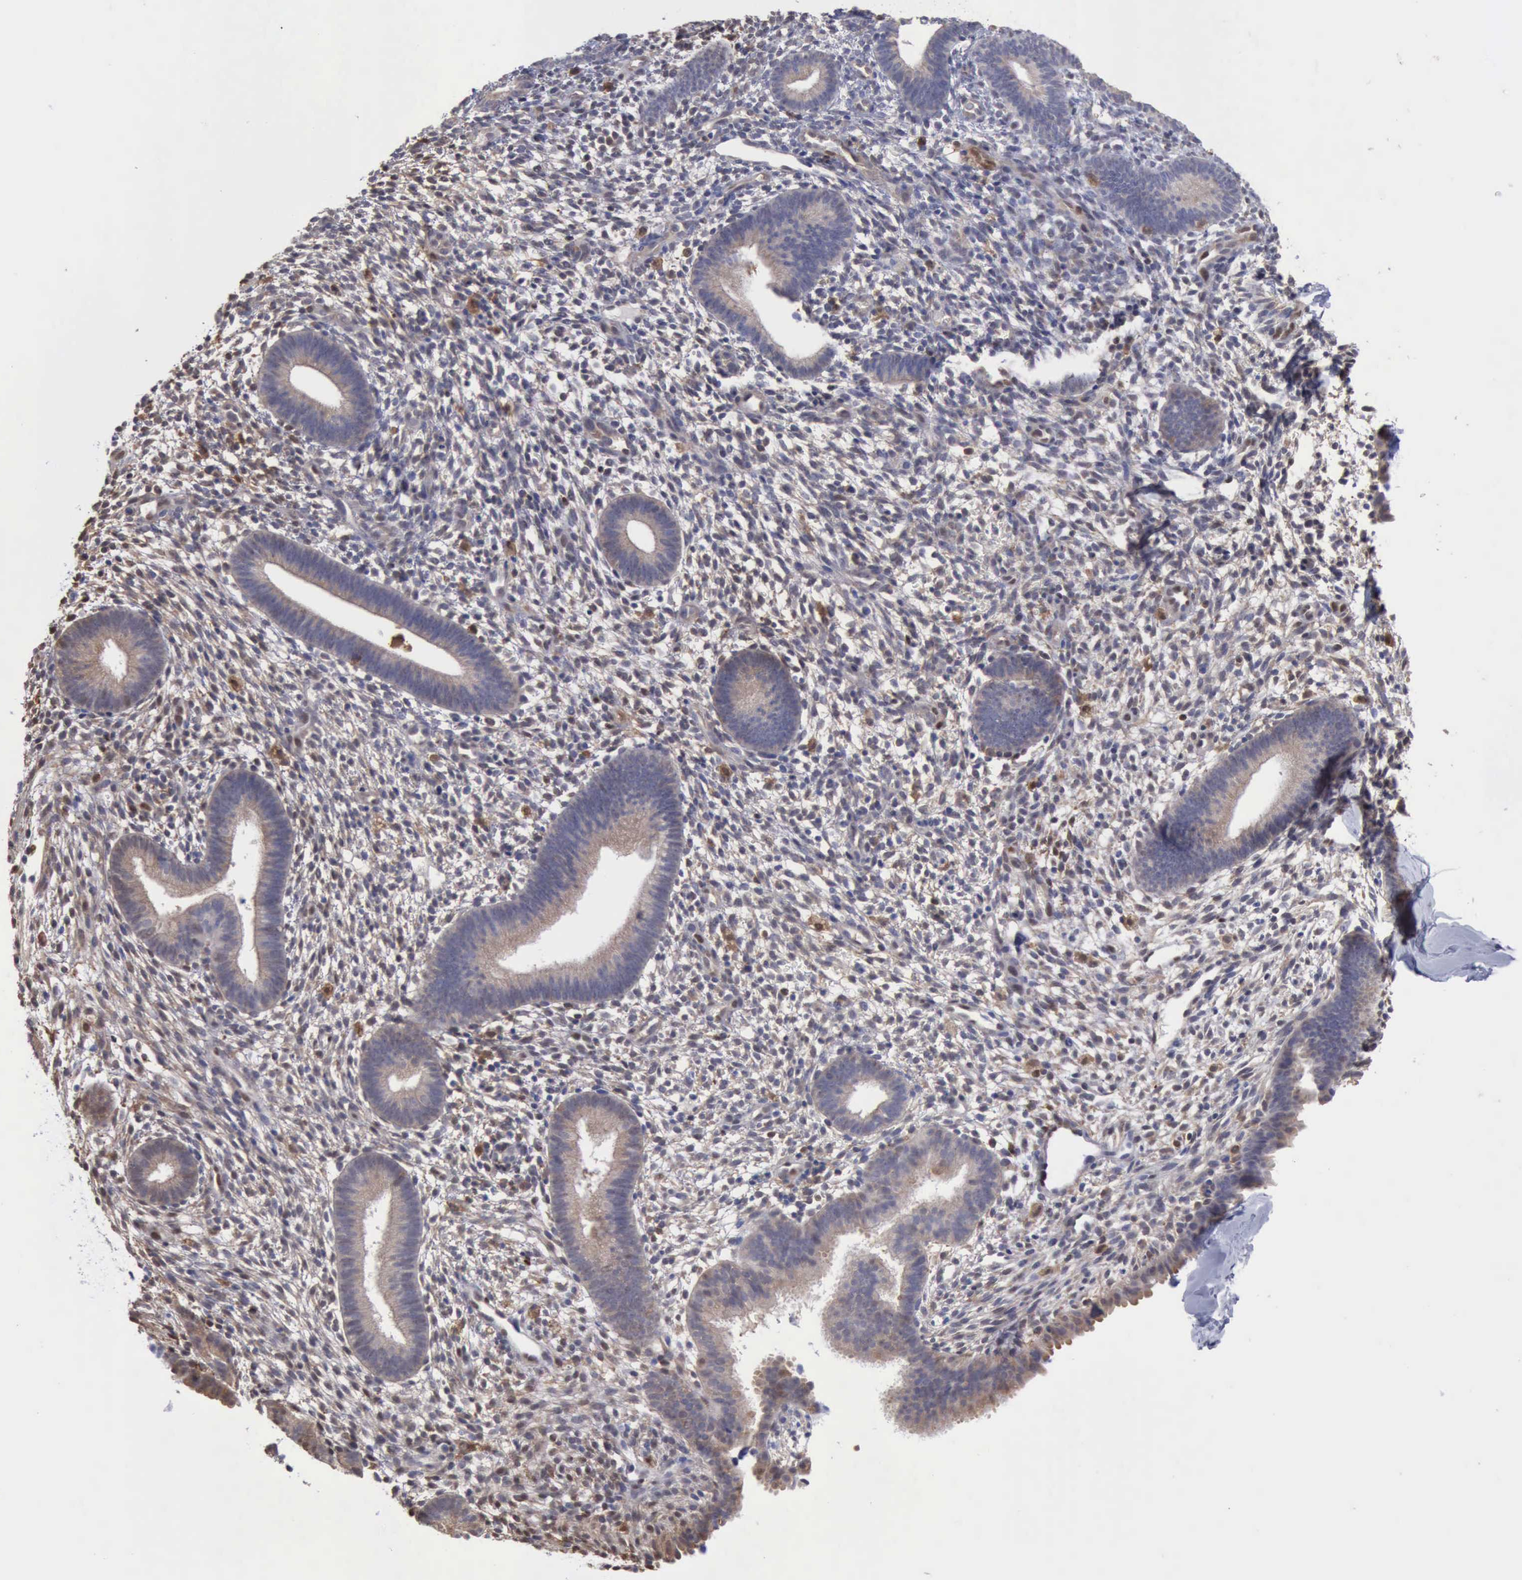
{"staining": {"intensity": "weak", "quantity": "<25%", "location": "cytoplasmic/membranous"}, "tissue": "endometrium", "cell_type": "Cells in endometrial stroma", "image_type": "normal", "snomed": [{"axis": "morphology", "description": "Normal tissue, NOS"}, {"axis": "topography", "description": "Smooth muscle"}, {"axis": "topography", "description": "Endometrium"}], "caption": "Immunohistochemistry (IHC) photomicrograph of unremarkable endometrium: endometrium stained with DAB demonstrates no significant protein staining in cells in endometrial stroma. (DAB (3,3'-diaminobenzidine) immunohistochemistry (IHC) visualized using brightfield microscopy, high magnification).", "gene": "STAT1", "patient": {"sex": "female", "age": 57}}